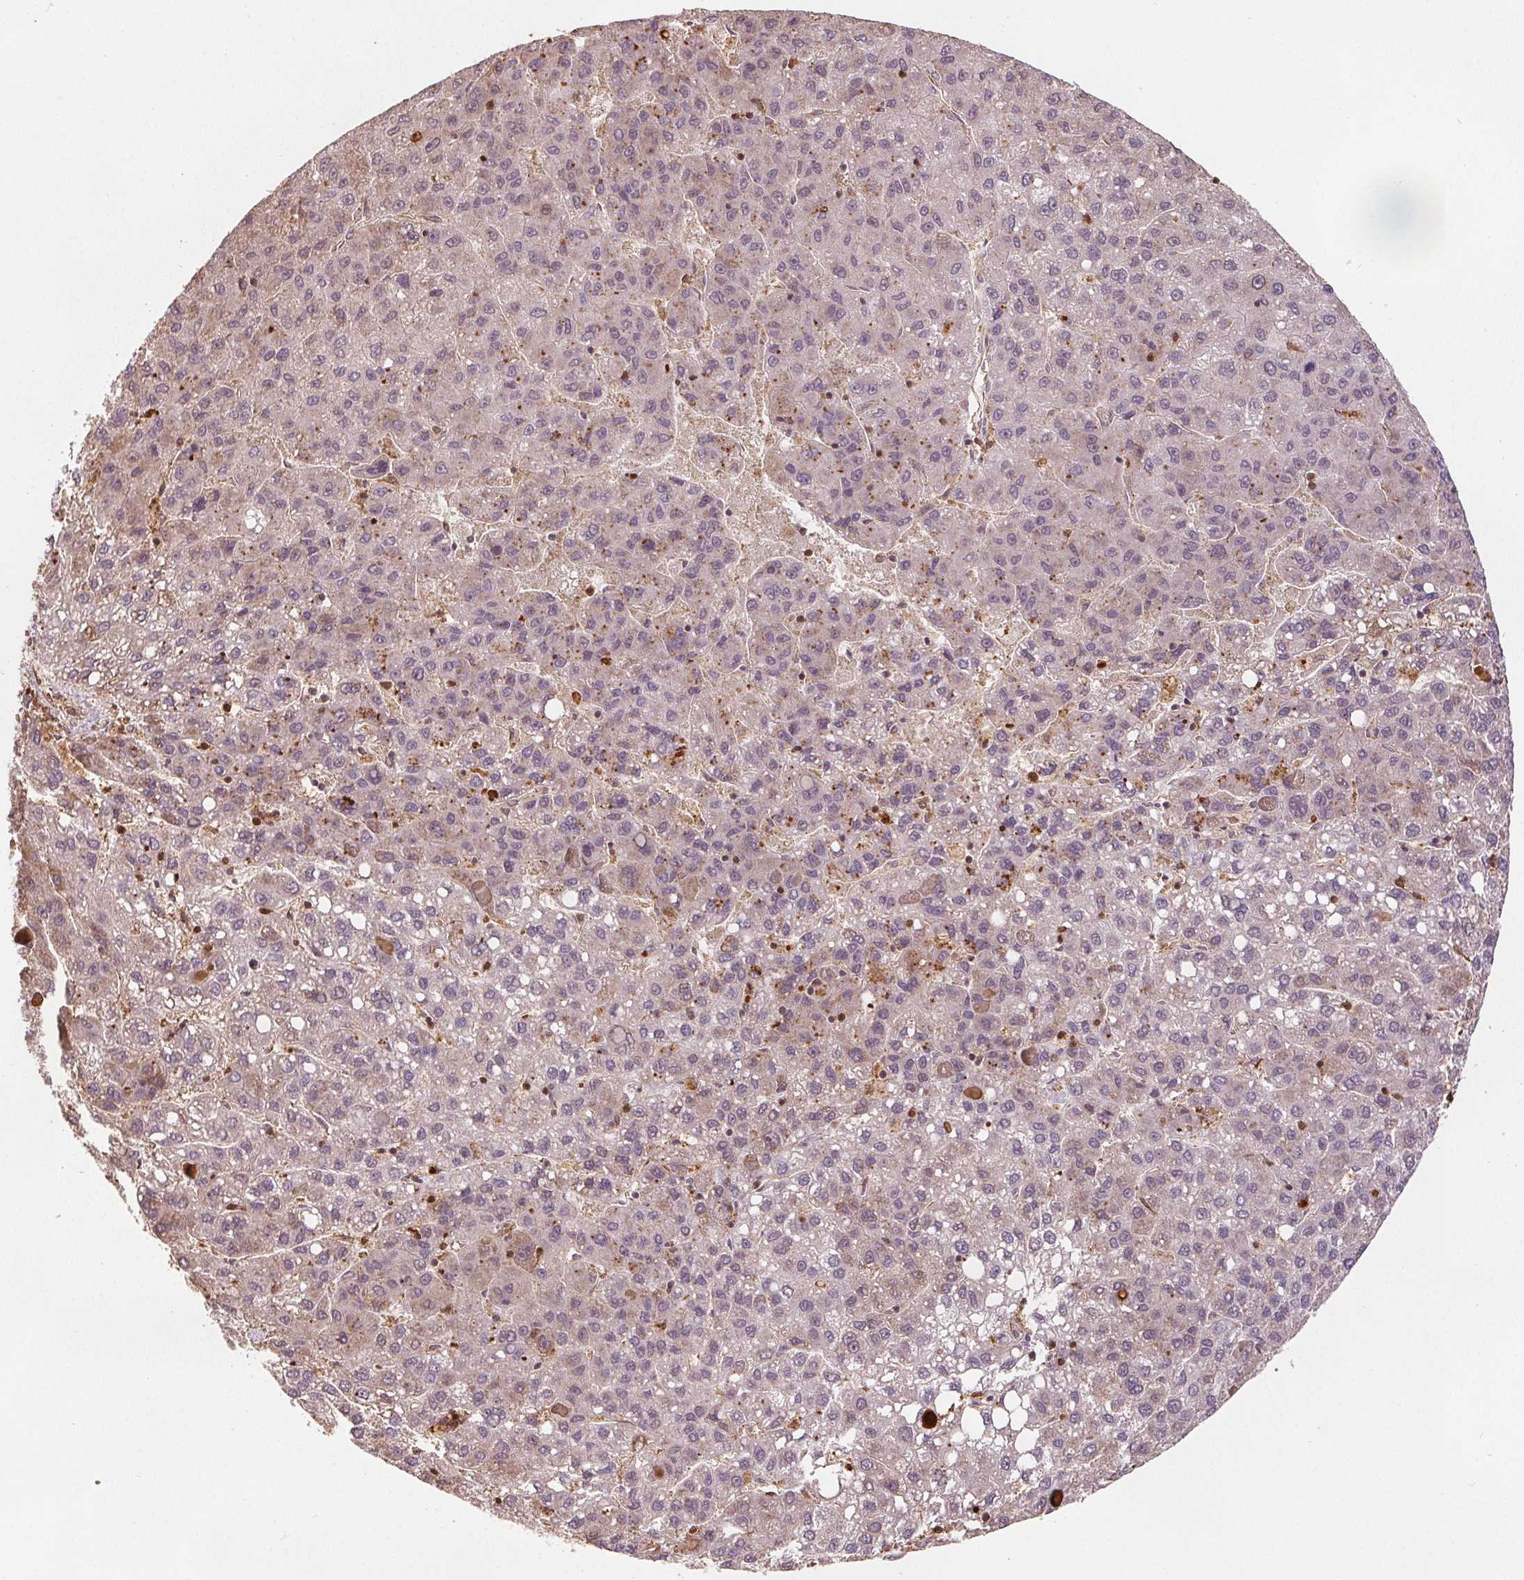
{"staining": {"intensity": "negative", "quantity": "none", "location": "none"}, "tissue": "liver cancer", "cell_type": "Tumor cells", "image_type": "cancer", "snomed": [{"axis": "morphology", "description": "Carcinoma, Hepatocellular, NOS"}, {"axis": "topography", "description": "Liver"}], "caption": "Immunohistochemical staining of liver hepatocellular carcinoma reveals no significant positivity in tumor cells.", "gene": "ENO1", "patient": {"sex": "female", "age": 82}}